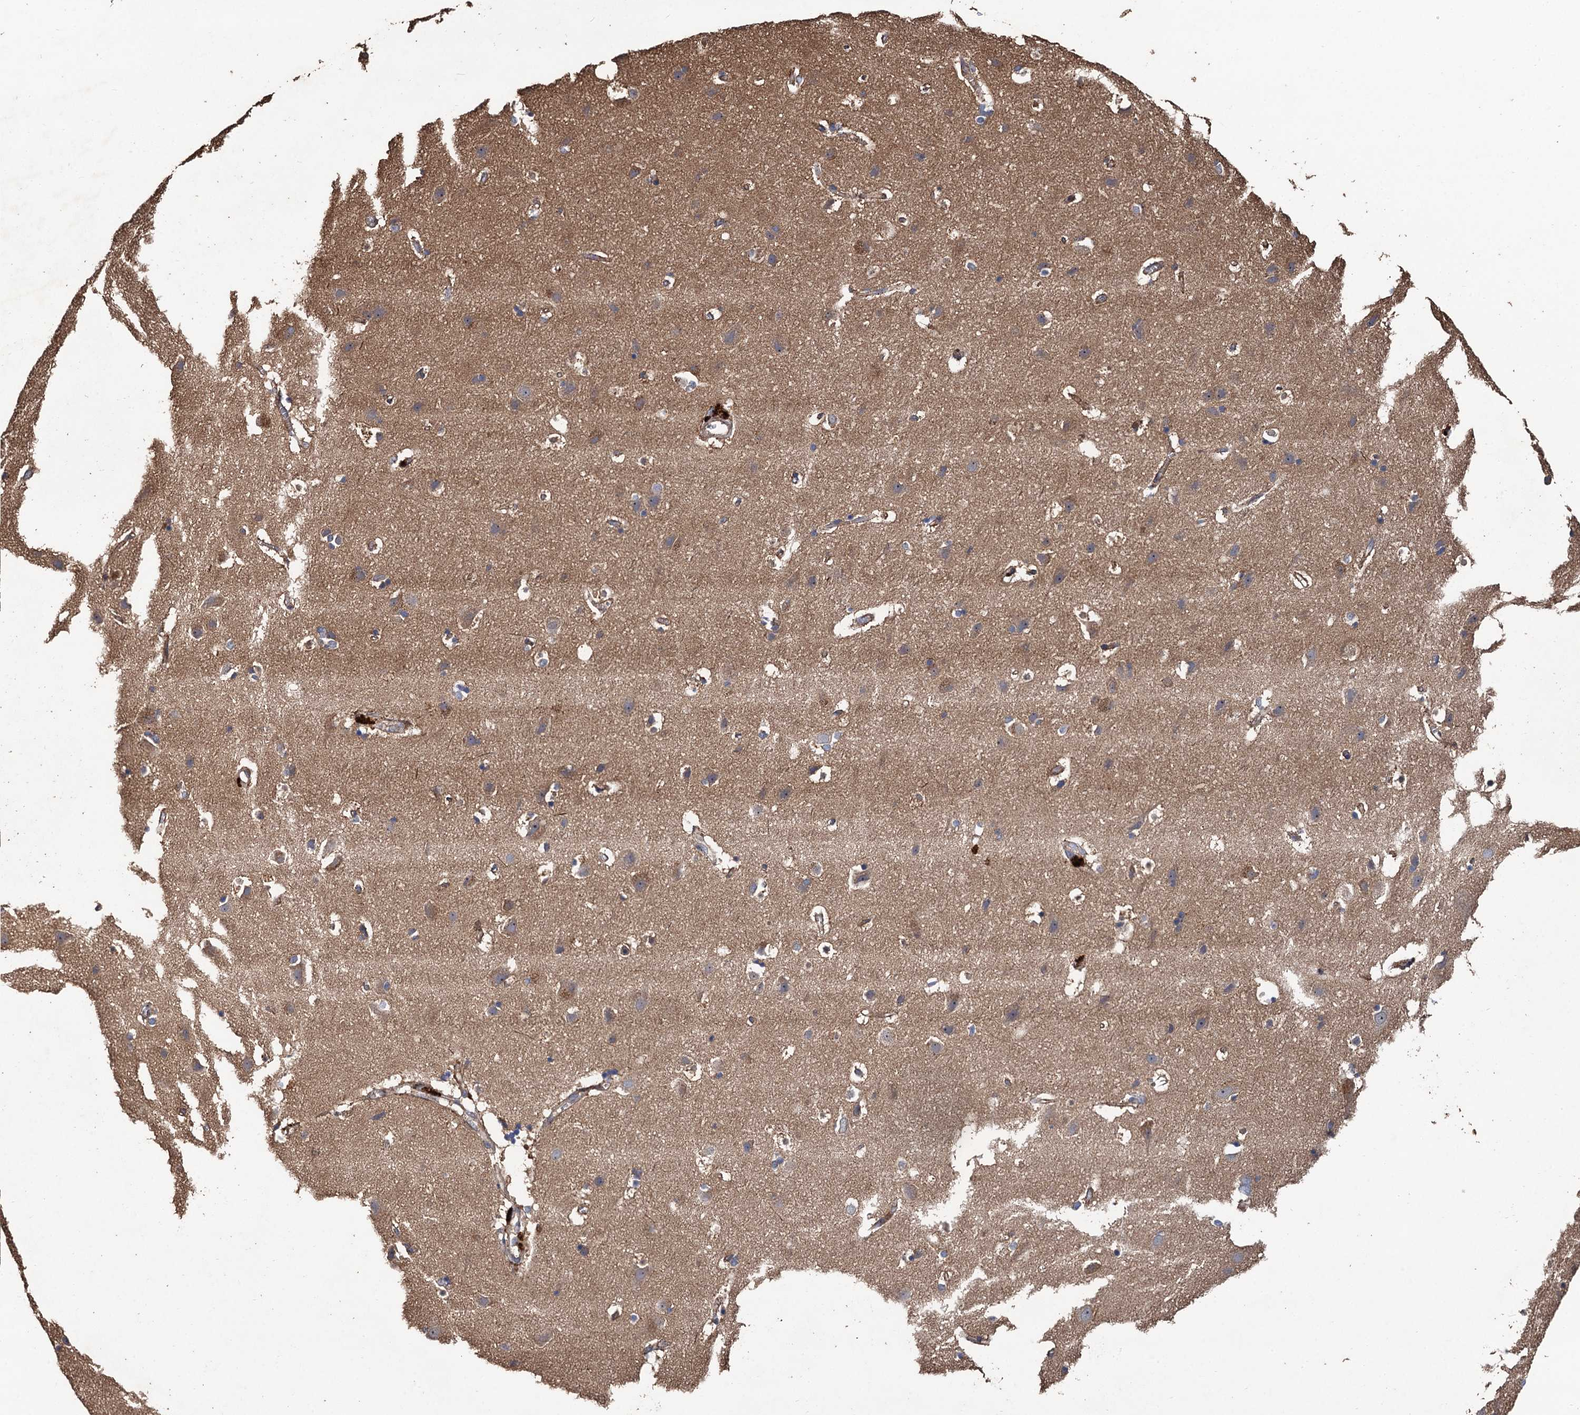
{"staining": {"intensity": "moderate", "quantity": "25%-75%", "location": "cytoplasmic/membranous"}, "tissue": "cerebral cortex", "cell_type": "Endothelial cells", "image_type": "normal", "snomed": [{"axis": "morphology", "description": "Normal tissue, NOS"}, {"axis": "topography", "description": "Cerebral cortex"}], "caption": "Protein staining of unremarkable cerebral cortex exhibits moderate cytoplasmic/membranous expression in approximately 25%-75% of endothelial cells.", "gene": "TMEM39B", "patient": {"sex": "male", "age": 54}}